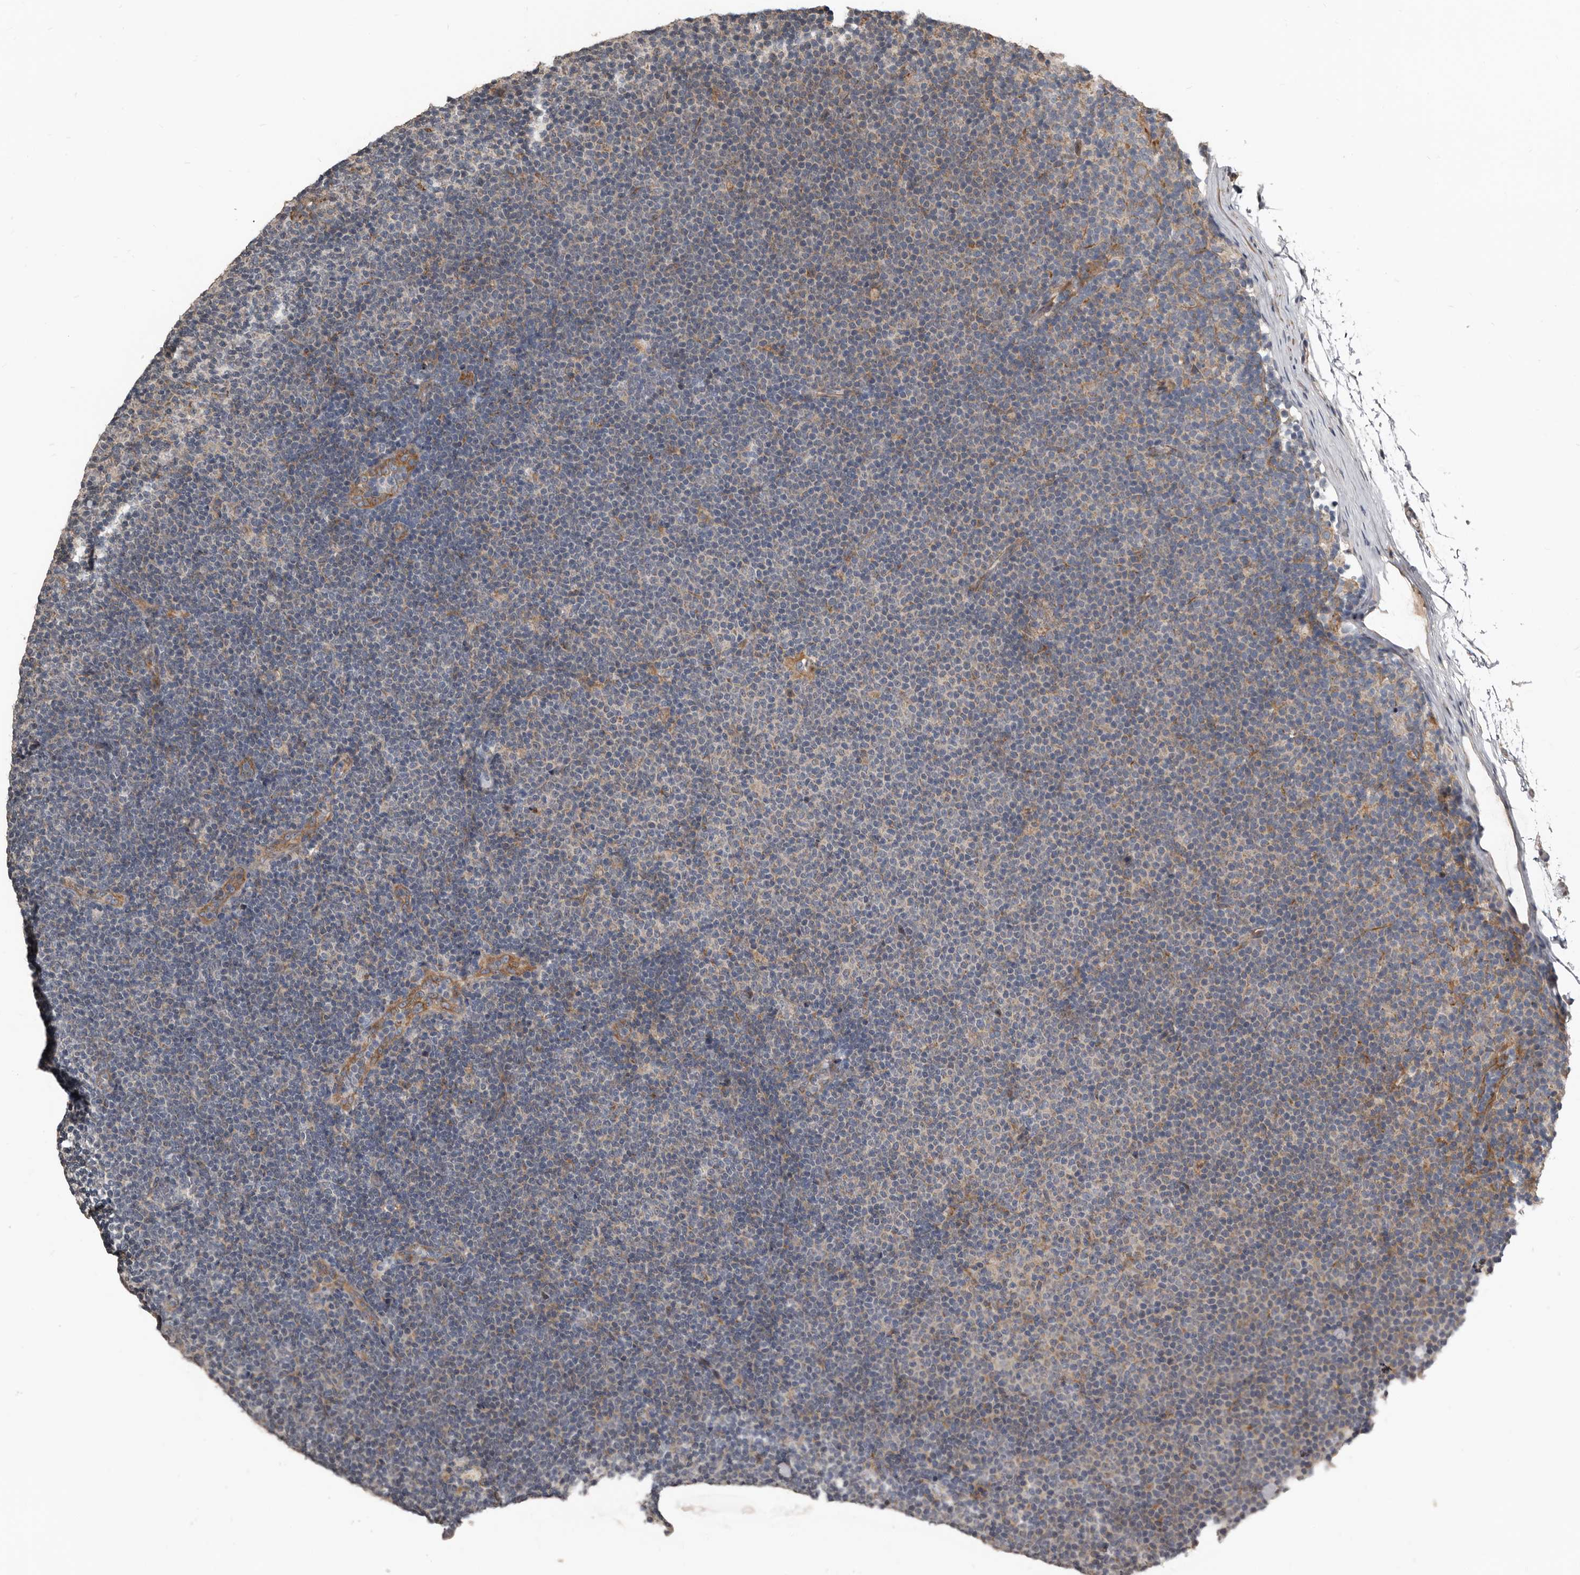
{"staining": {"intensity": "weak", "quantity": "<25%", "location": "cytoplasmic/membranous"}, "tissue": "lymphoma", "cell_type": "Tumor cells", "image_type": "cancer", "snomed": [{"axis": "morphology", "description": "Malignant lymphoma, non-Hodgkin's type, Low grade"}, {"axis": "topography", "description": "Lymph node"}], "caption": "This is an immunohistochemistry image of human low-grade malignant lymphoma, non-Hodgkin's type. There is no expression in tumor cells.", "gene": "DHPS", "patient": {"sex": "female", "age": 53}}